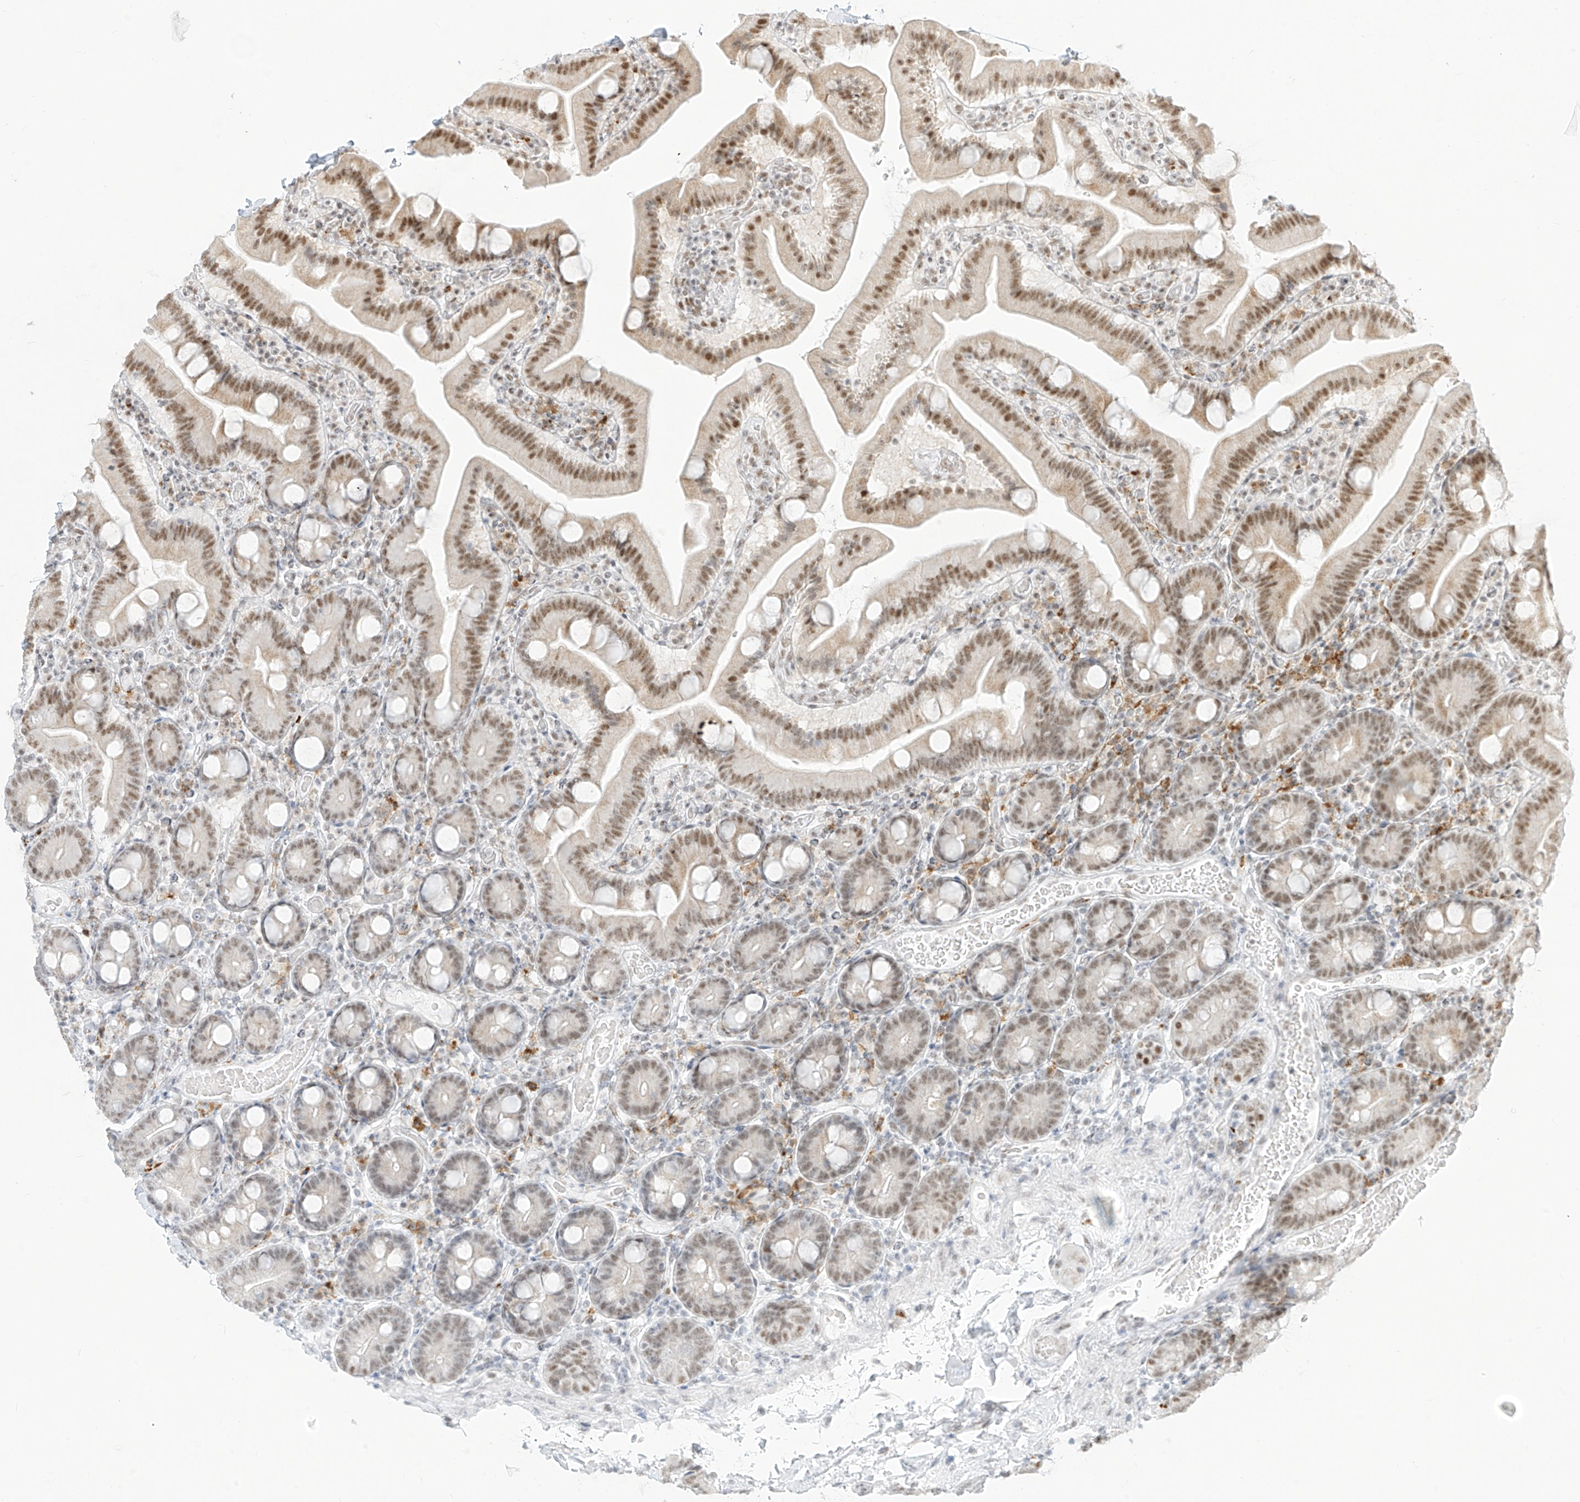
{"staining": {"intensity": "moderate", "quantity": "25%-75%", "location": "nuclear"}, "tissue": "duodenum", "cell_type": "Glandular cells", "image_type": "normal", "snomed": [{"axis": "morphology", "description": "Normal tissue, NOS"}, {"axis": "topography", "description": "Duodenum"}], "caption": "IHC image of unremarkable duodenum: human duodenum stained using IHC shows medium levels of moderate protein expression localized specifically in the nuclear of glandular cells, appearing as a nuclear brown color.", "gene": "SUPT5H", "patient": {"sex": "male", "age": 55}}